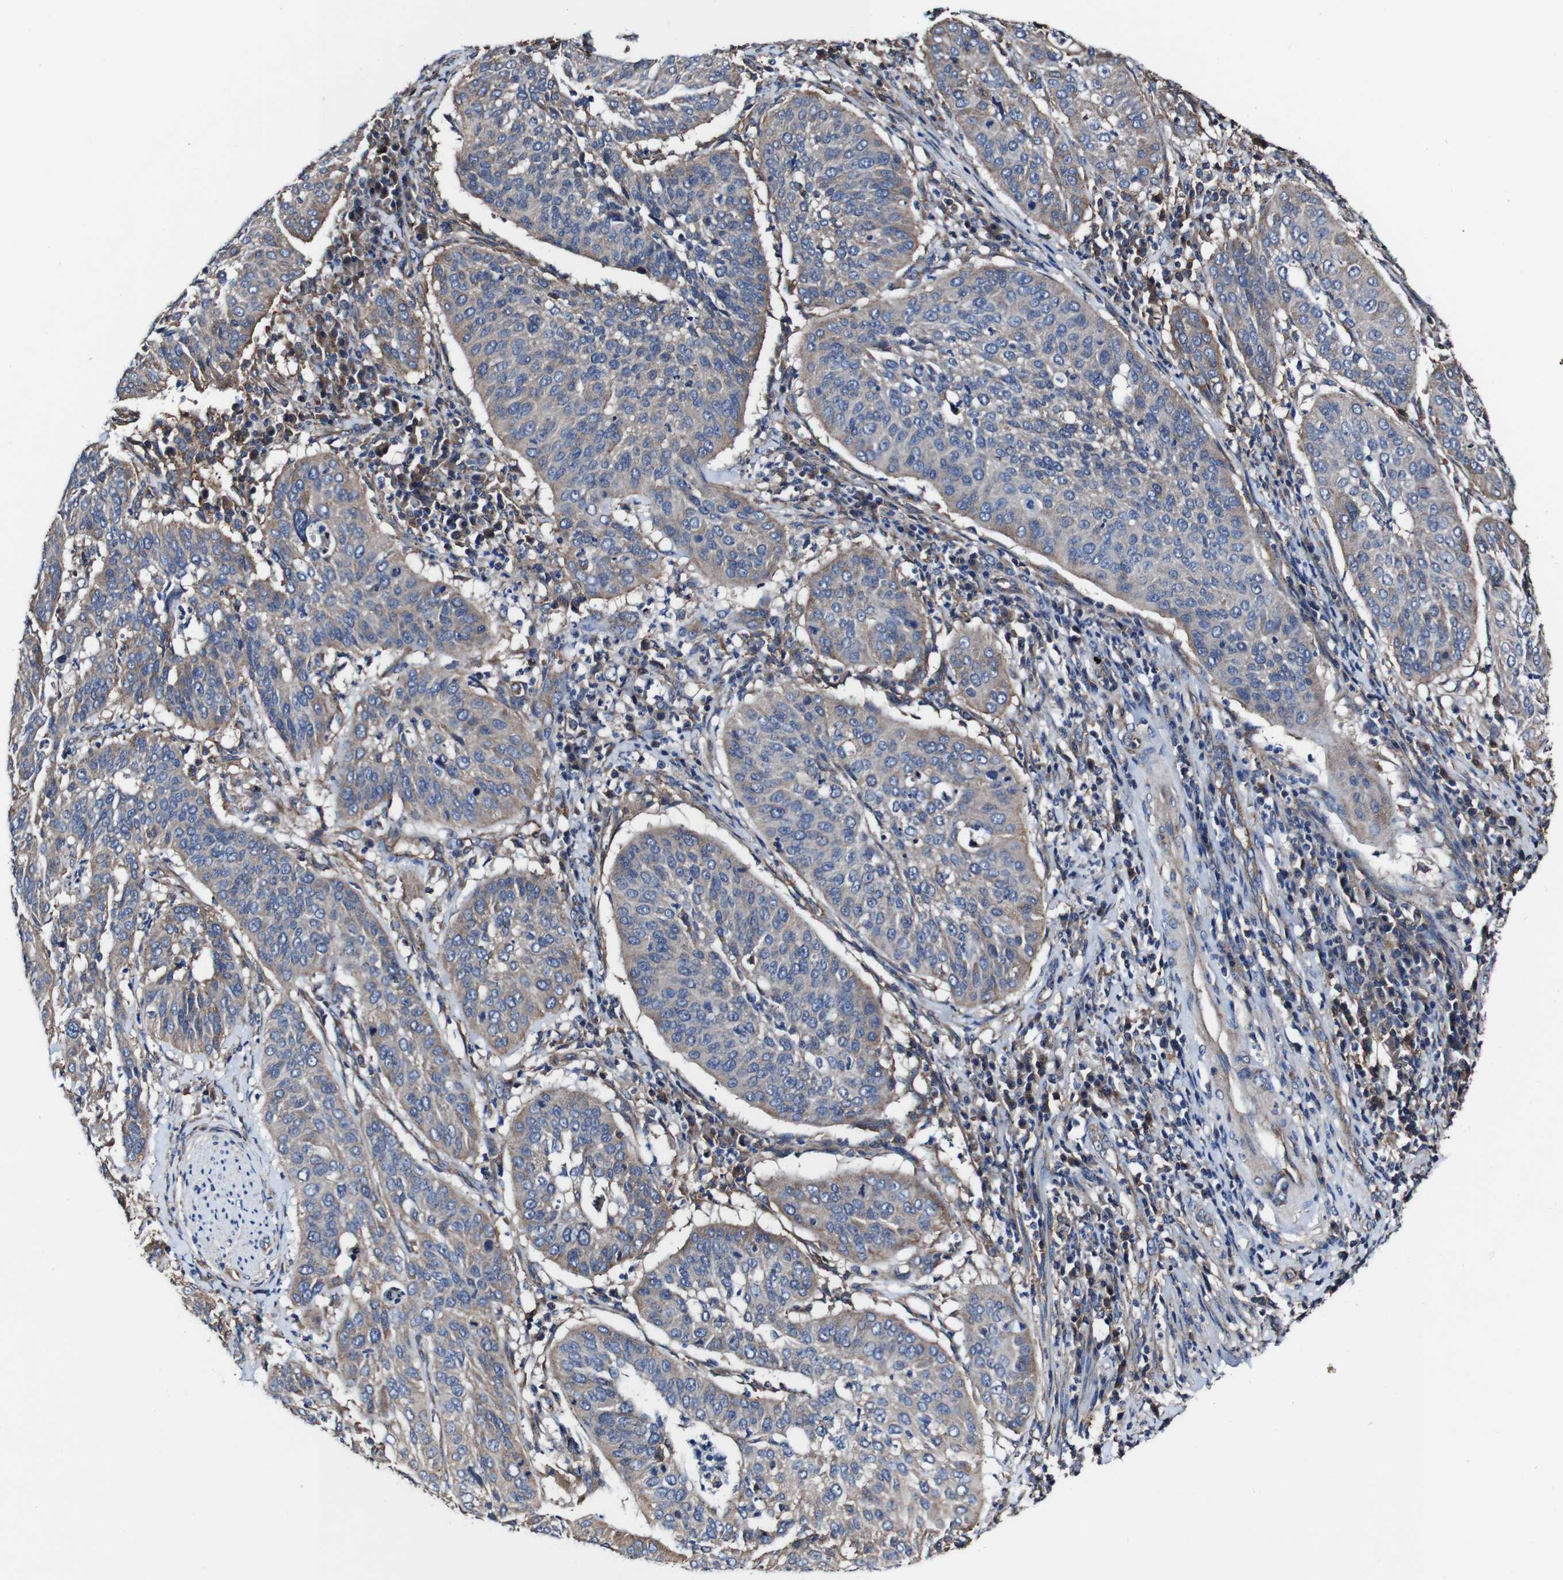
{"staining": {"intensity": "moderate", "quantity": "25%-75%", "location": "cytoplasmic/membranous"}, "tissue": "cervical cancer", "cell_type": "Tumor cells", "image_type": "cancer", "snomed": [{"axis": "morphology", "description": "Normal tissue, NOS"}, {"axis": "morphology", "description": "Squamous cell carcinoma, NOS"}, {"axis": "topography", "description": "Cervix"}], "caption": "Immunohistochemical staining of cervical cancer (squamous cell carcinoma) demonstrates medium levels of moderate cytoplasmic/membranous expression in about 25%-75% of tumor cells. The protein of interest is stained brown, and the nuclei are stained in blue (DAB IHC with brightfield microscopy, high magnification).", "gene": "CSF1R", "patient": {"sex": "female", "age": 39}}